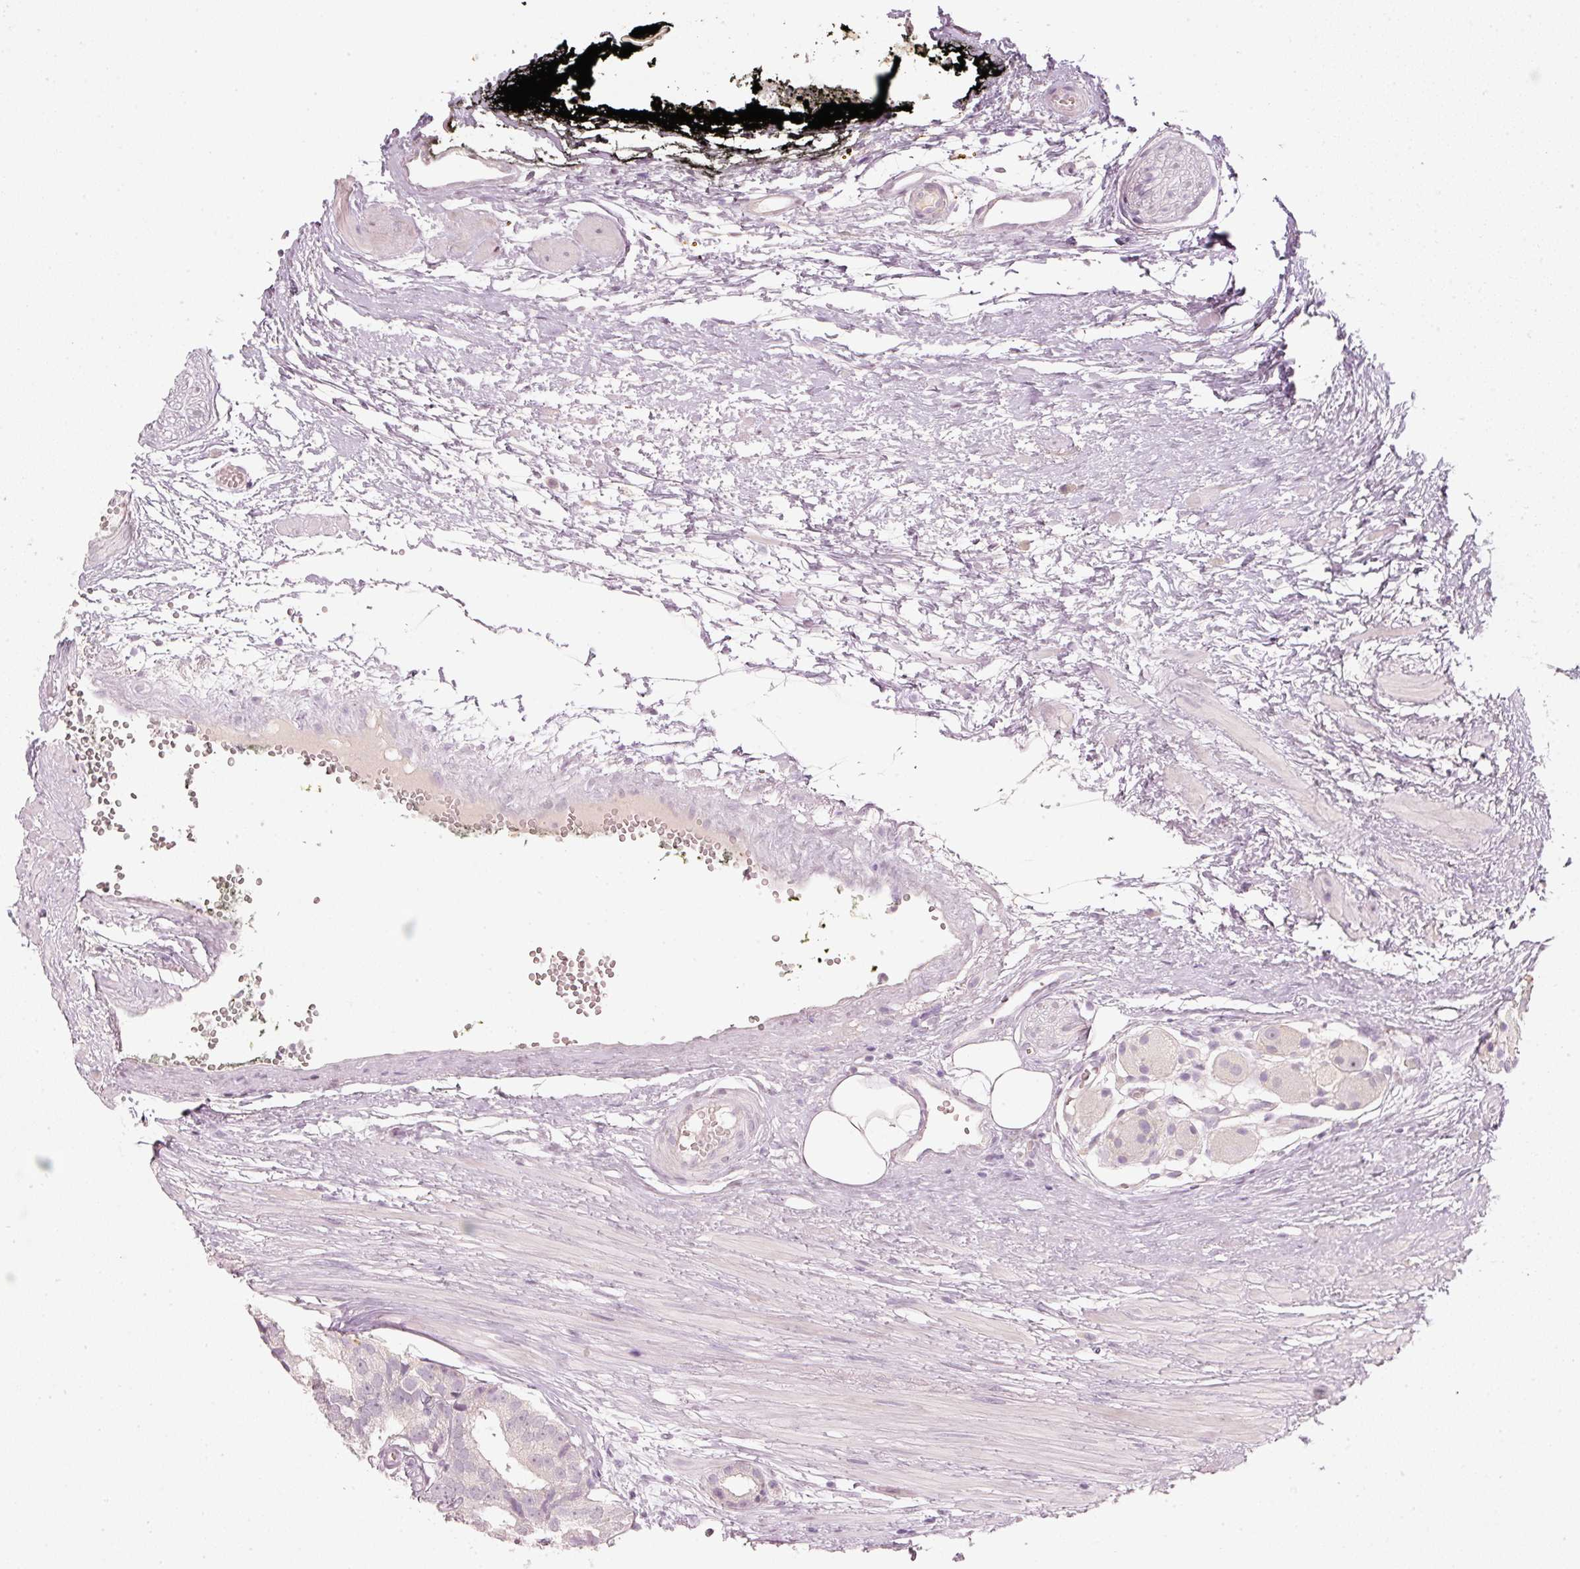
{"staining": {"intensity": "negative", "quantity": "none", "location": "none"}, "tissue": "prostate cancer", "cell_type": "Tumor cells", "image_type": "cancer", "snomed": [{"axis": "morphology", "description": "Adenocarcinoma, High grade"}, {"axis": "topography", "description": "Prostate"}], "caption": "This image is of prostate cancer stained with immunohistochemistry (IHC) to label a protein in brown with the nuclei are counter-stained blue. There is no staining in tumor cells.", "gene": "STEAP1", "patient": {"sex": "male", "age": 71}}